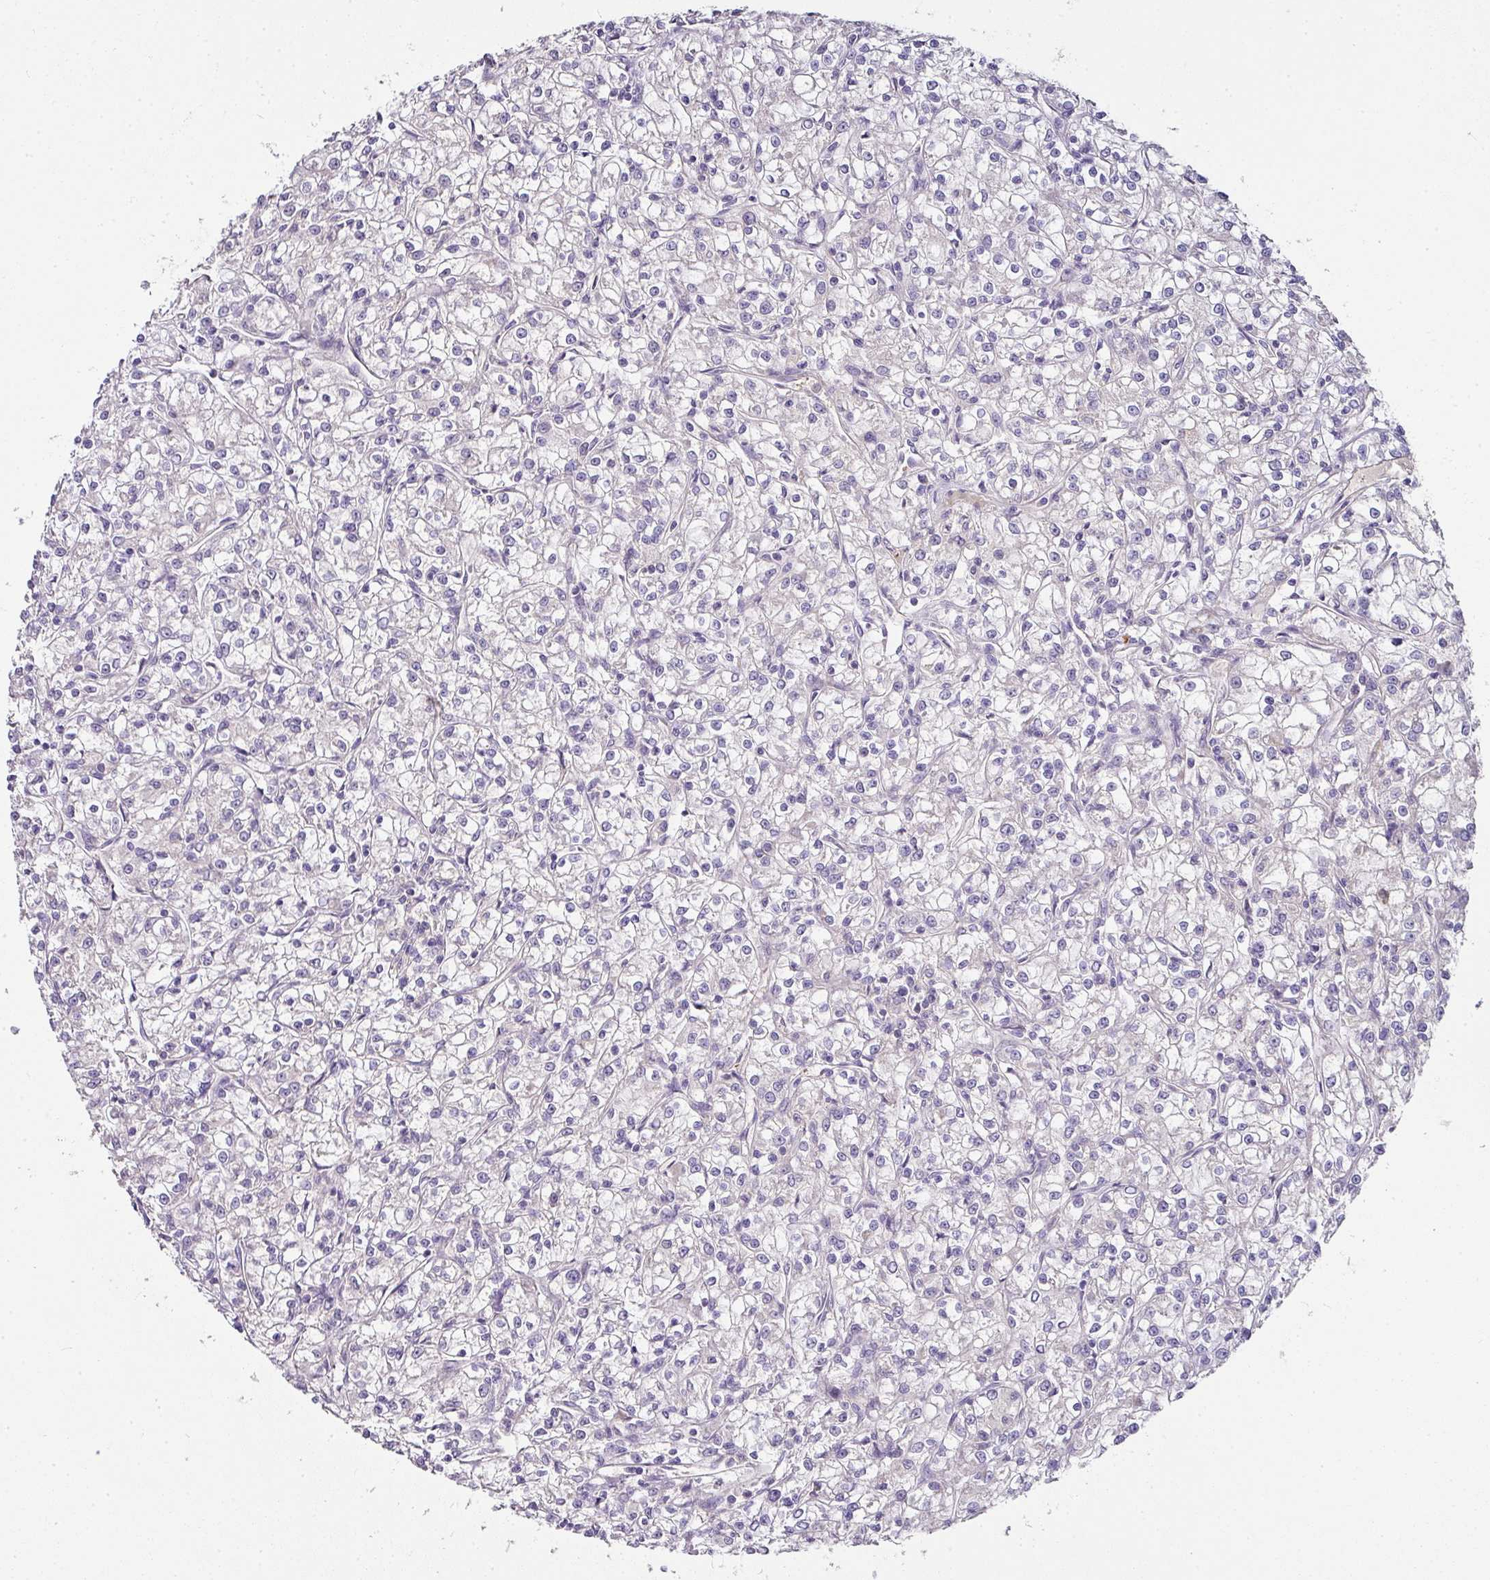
{"staining": {"intensity": "negative", "quantity": "none", "location": "none"}, "tissue": "renal cancer", "cell_type": "Tumor cells", "image_type": "cancer", "snomed": [{"axis": "morphology", "description": "Adenocarcinoma, NOS"}, {"axis": "topography", "description": "Kidney"}], "caption": "Renal cancer (adenocarcinoma) was stained to show a protein in brown. There is no significant positivity in tumor cells.", "gene": "SKIC2", "patient": {"sex": "female", "age": 59}}